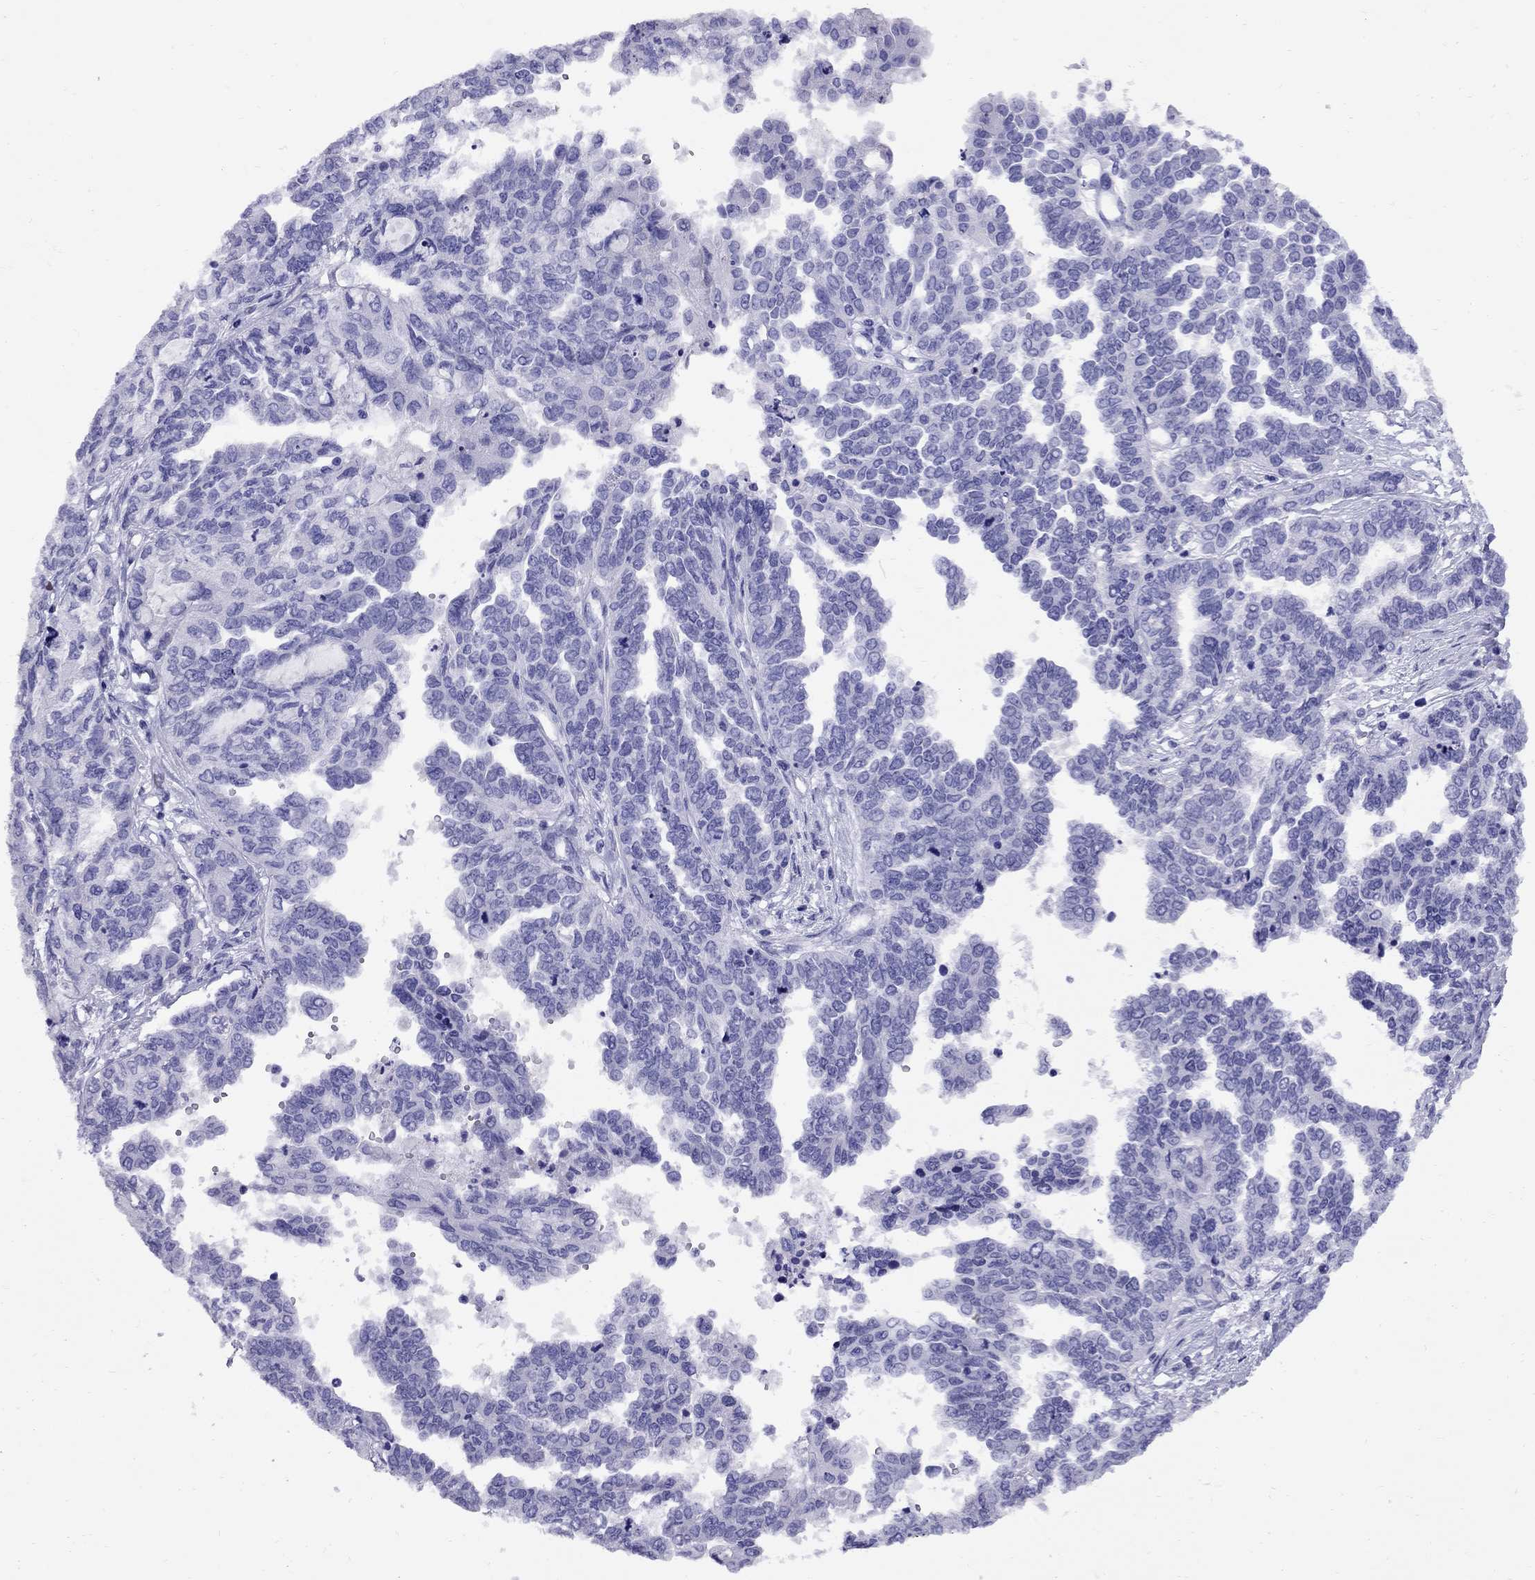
{"staining": {"intensity": "negative", "quantity": "none", "location": "none"}, "tissue": "ovarian cancer", "cell_type": "Tumor cells", "image_type": "cancer", "snomed": [{"axis": "morphology", "description": "Cystadenocarcinoma, serous, NOS"}, {"axis": "topography", "description": "Ovary"}], "caption": "High magnification brightfield microscopy of ovarian serous cystadenocarcinoma stained with DAB (brown) and counterstained with hematoxylin (blue): tumor cells show no significant expression.", "gene": "AVPR1B", "patient": {"sex": "female", "age": 53}}